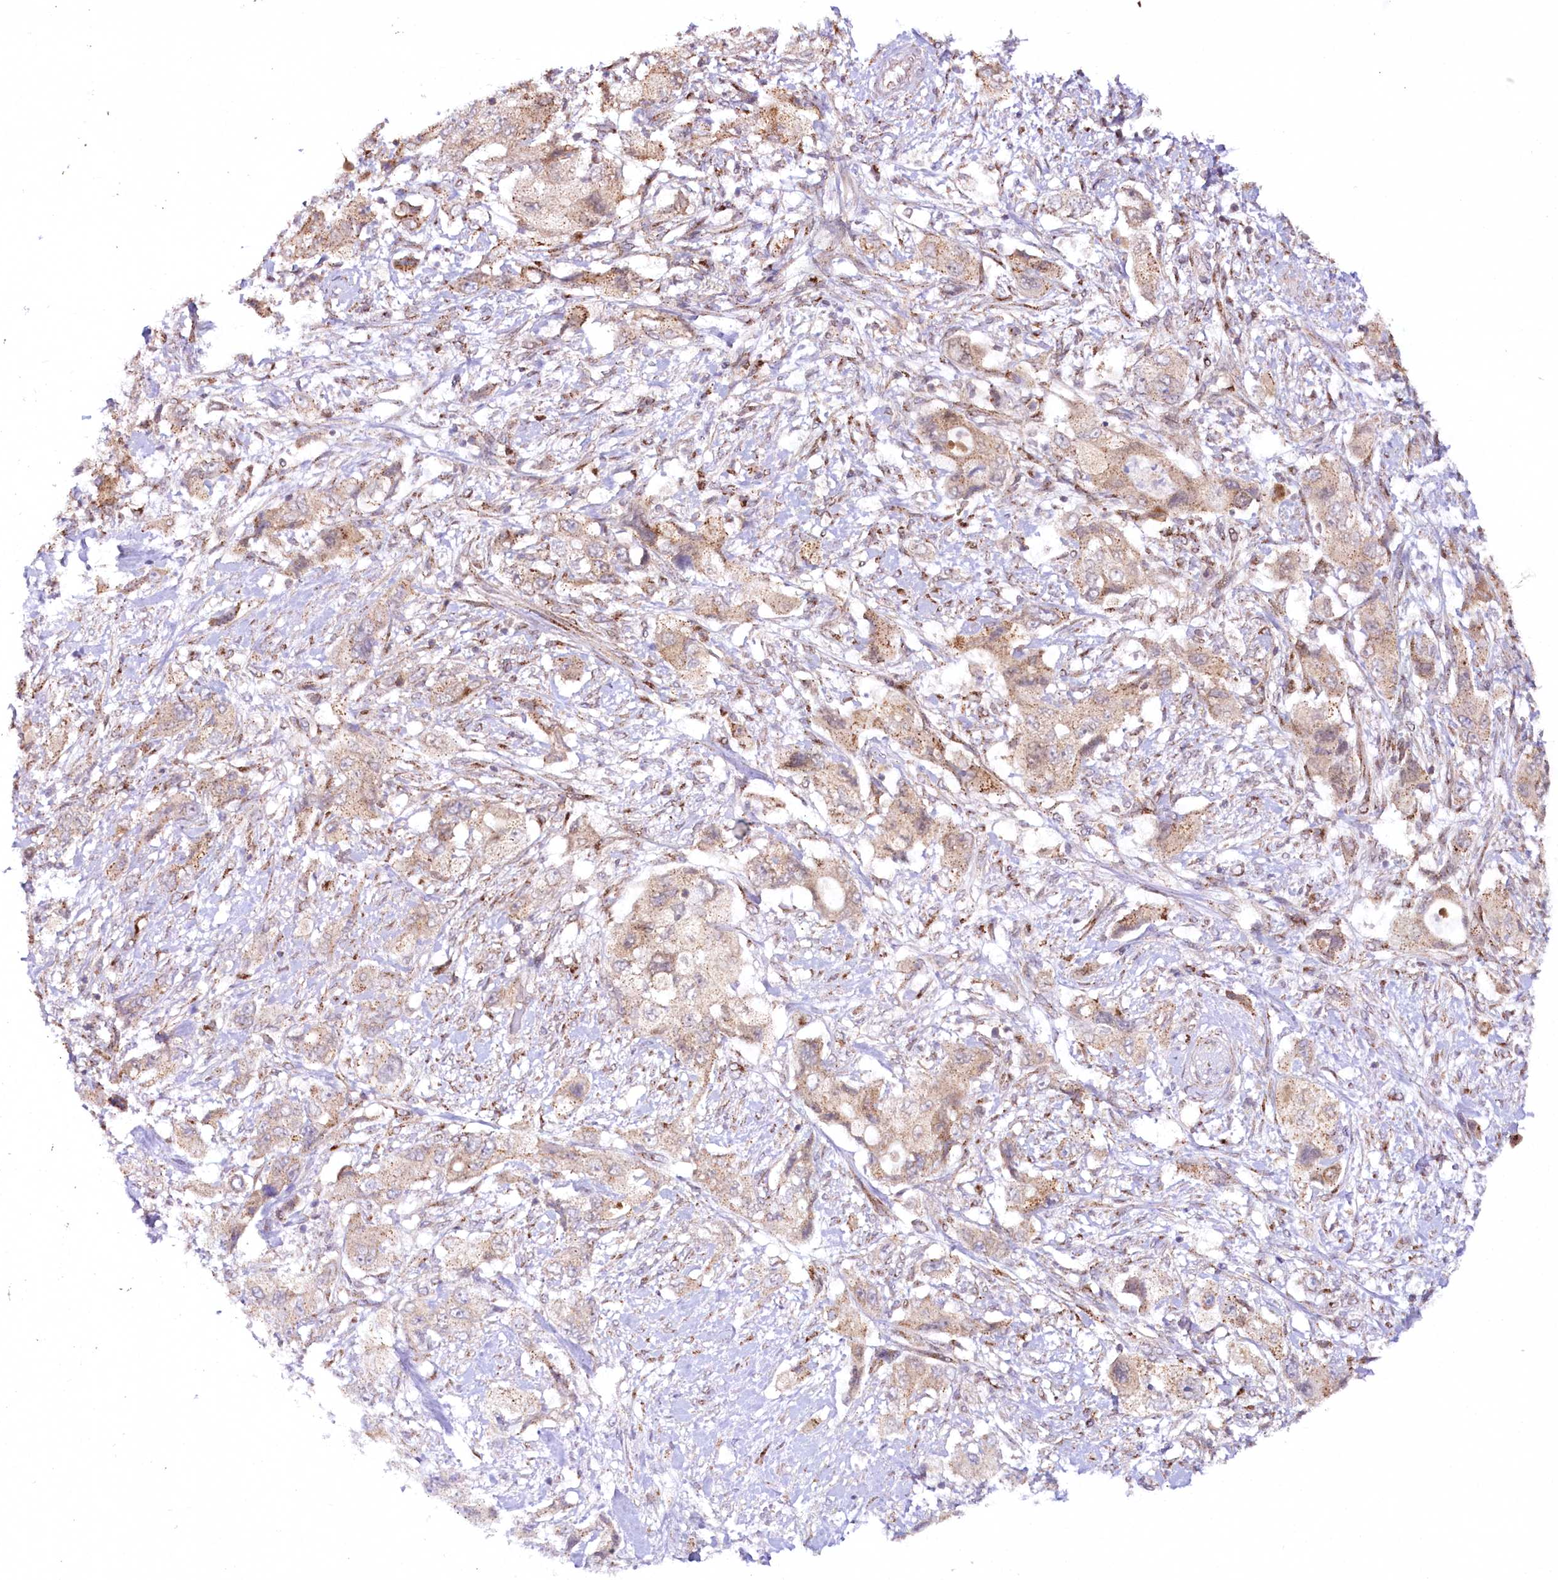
{"staining": {"intensity": "moderate", "quantity": "25%-75%", "location": "cytoplasmic/membranous"}, "tissue": "pancreatic cancer", "cell_type": "Tumor cells", "image_type": "cancer", "snomed": [{"axis": "morphology", "description": "Adenocarcinoma, NOS"}, {"axis": "topography", "description": "Pancreas"}], "caption": "Pancreatic adenocarcinoma tissue exhibits moderate cytoplasmic/membranous staining in approximately 25%-75% of tumor cells", "gene": "COPG1", "patient": {"sex": "female", "age": 73}}